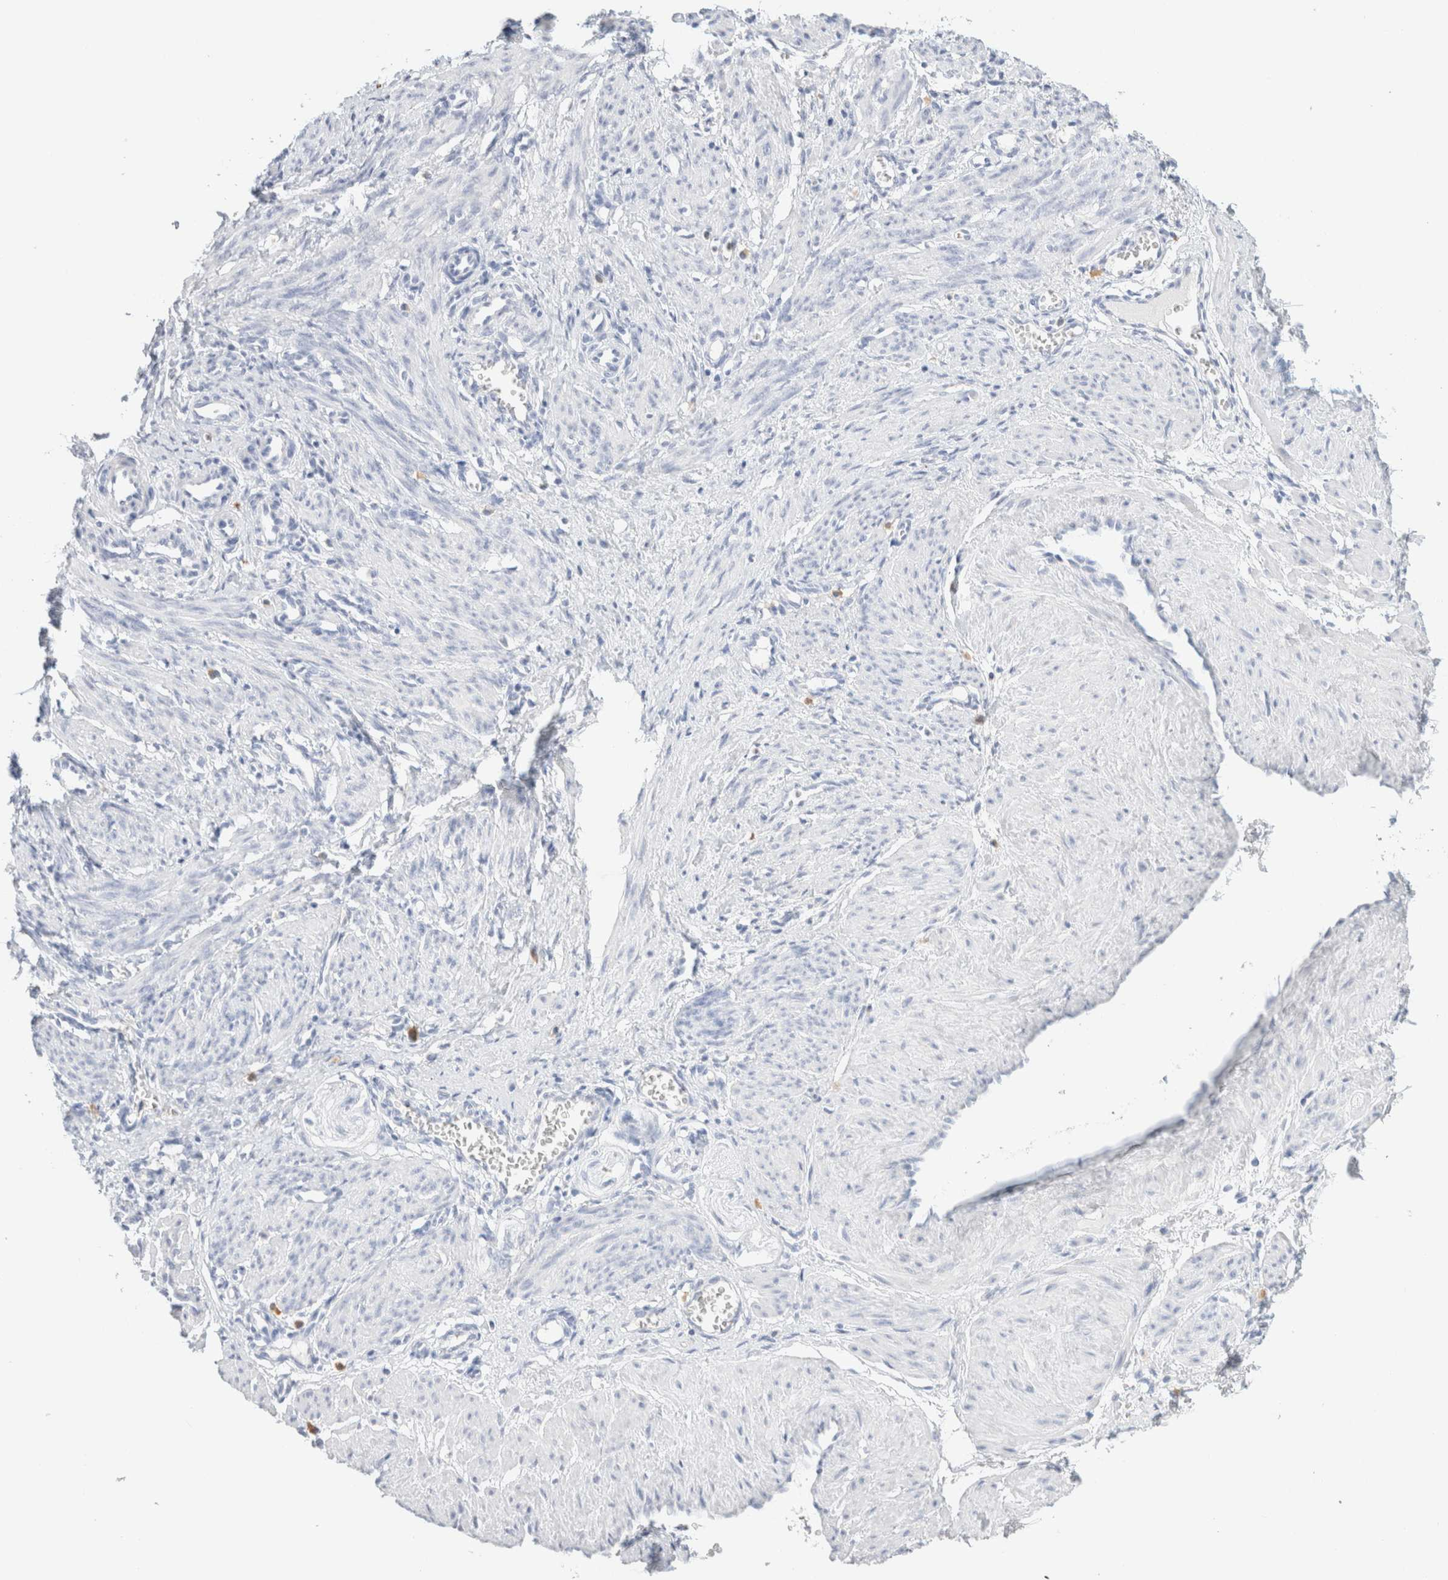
{"staining": {"intensity": "negative", "quantity": "none", "location": "none"}, "tissue": "smooth muscle", "cell_type": "Smooth muscle cells", "image_type": "normal", "snomed": [{"axis": "morphology", "description": "Normal tissue, NOS"}, {"axis": "topography", "description": "Endometrium"}], "caption": "Smooth muscle cells are negative for brown protein staining in unremarkable smooth muscle. (DAB immunohistochemistry with hematoxylin counter stain).", "gene": "ARG1", "patient": {"sex": "female", "age": 33}}